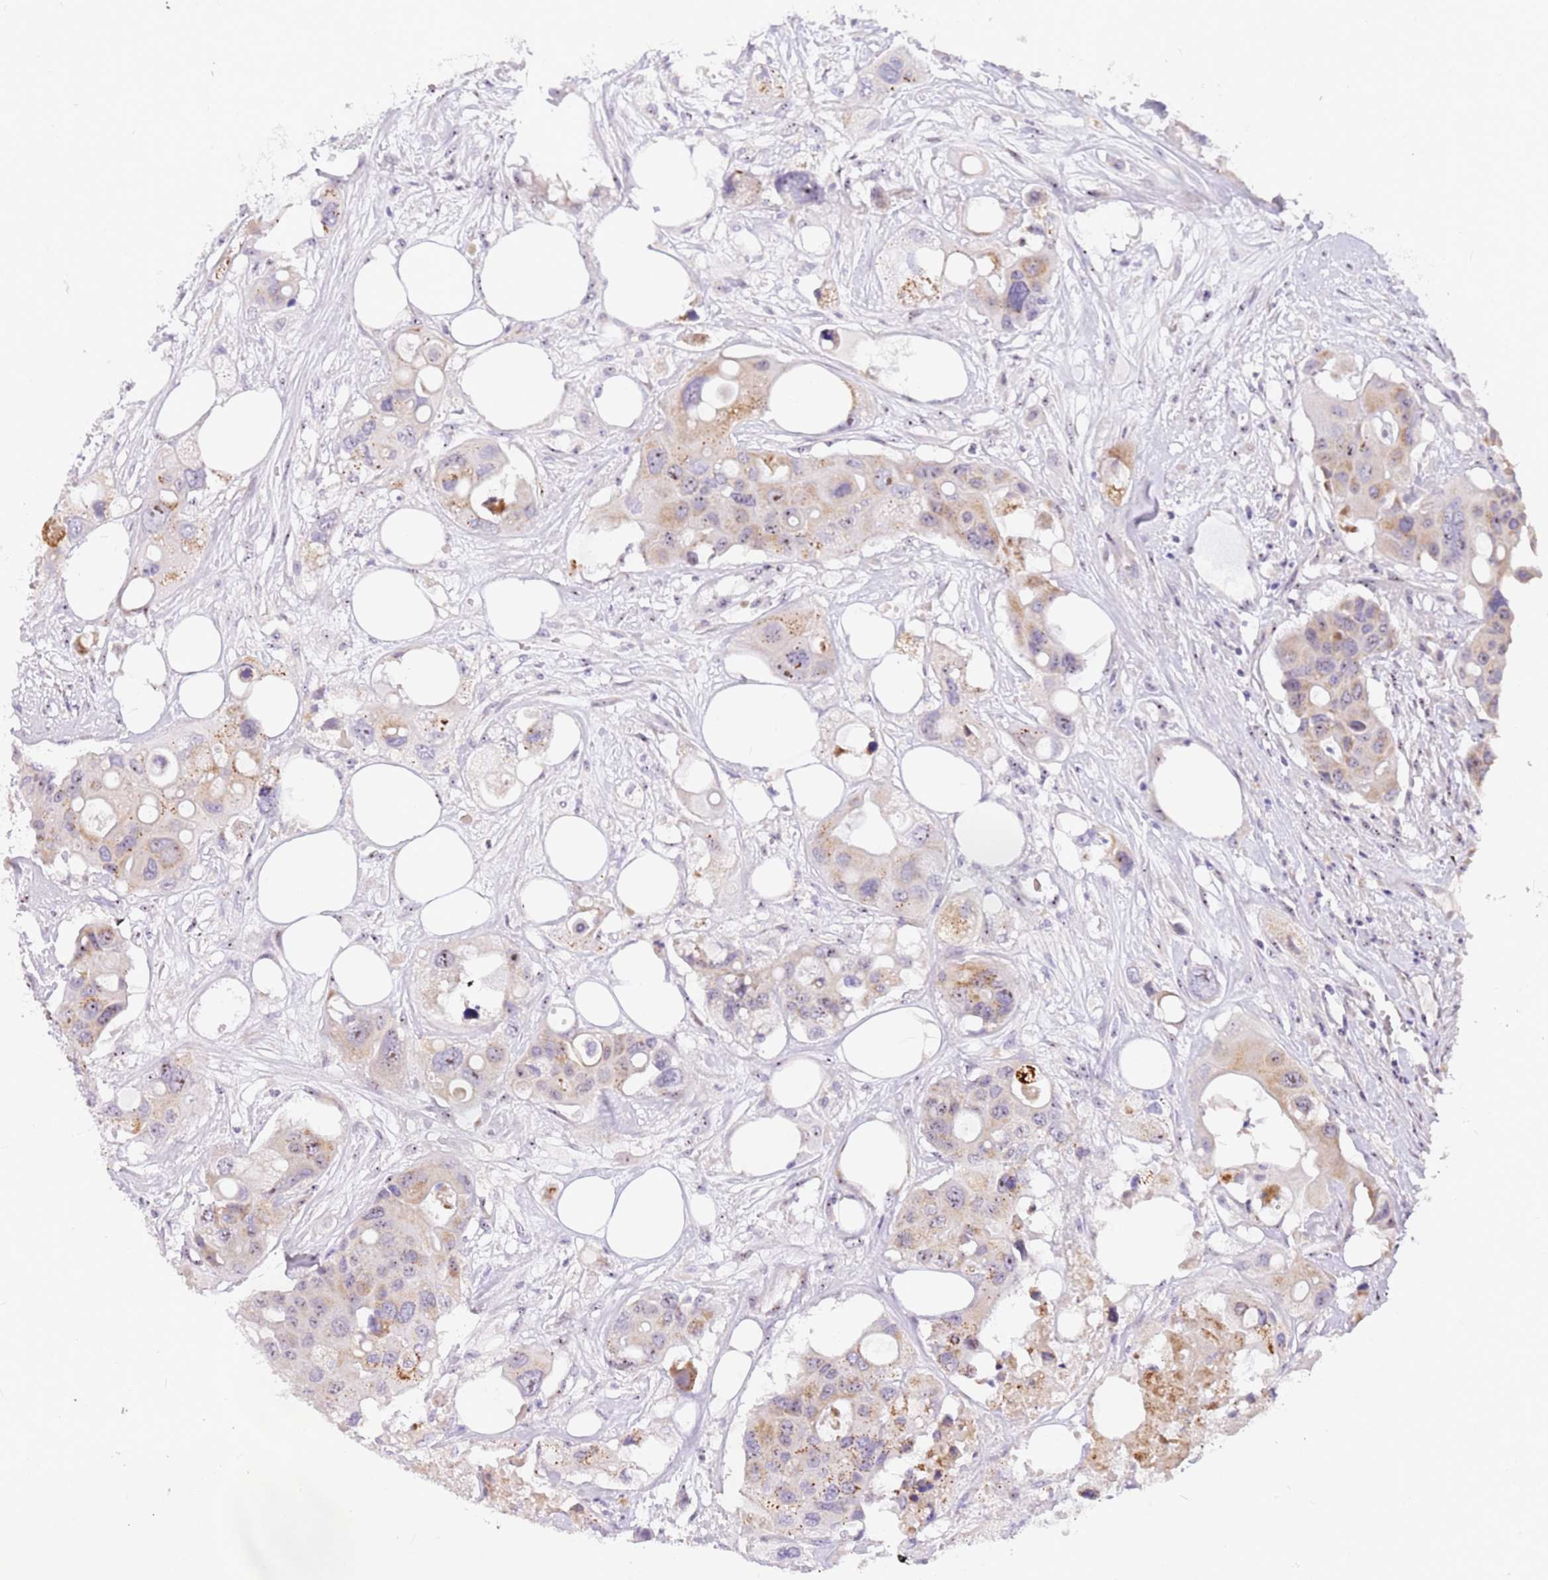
{"staining": {"intensity": "weak", "quantity": ">75%", "location": "cytoplasmic/membranous"}, "tissue": "colorectal cancer", "cell_type": "Tumor cells", "image_type": "cancer", "snomed": [{"axis": "morphology", "description": "Adenocarcinoma, NOS"}, {"axis": "topography", "description": "Colon"}], "caption": "Human colorectal adenocarcinoma stained for a protein (brown) displays weak cytoplasmic/membranous positive expression in approximately >75% of tumor cells.", "gene": "DNAJA3", "patient": {"sex": "male", "age": 77}}